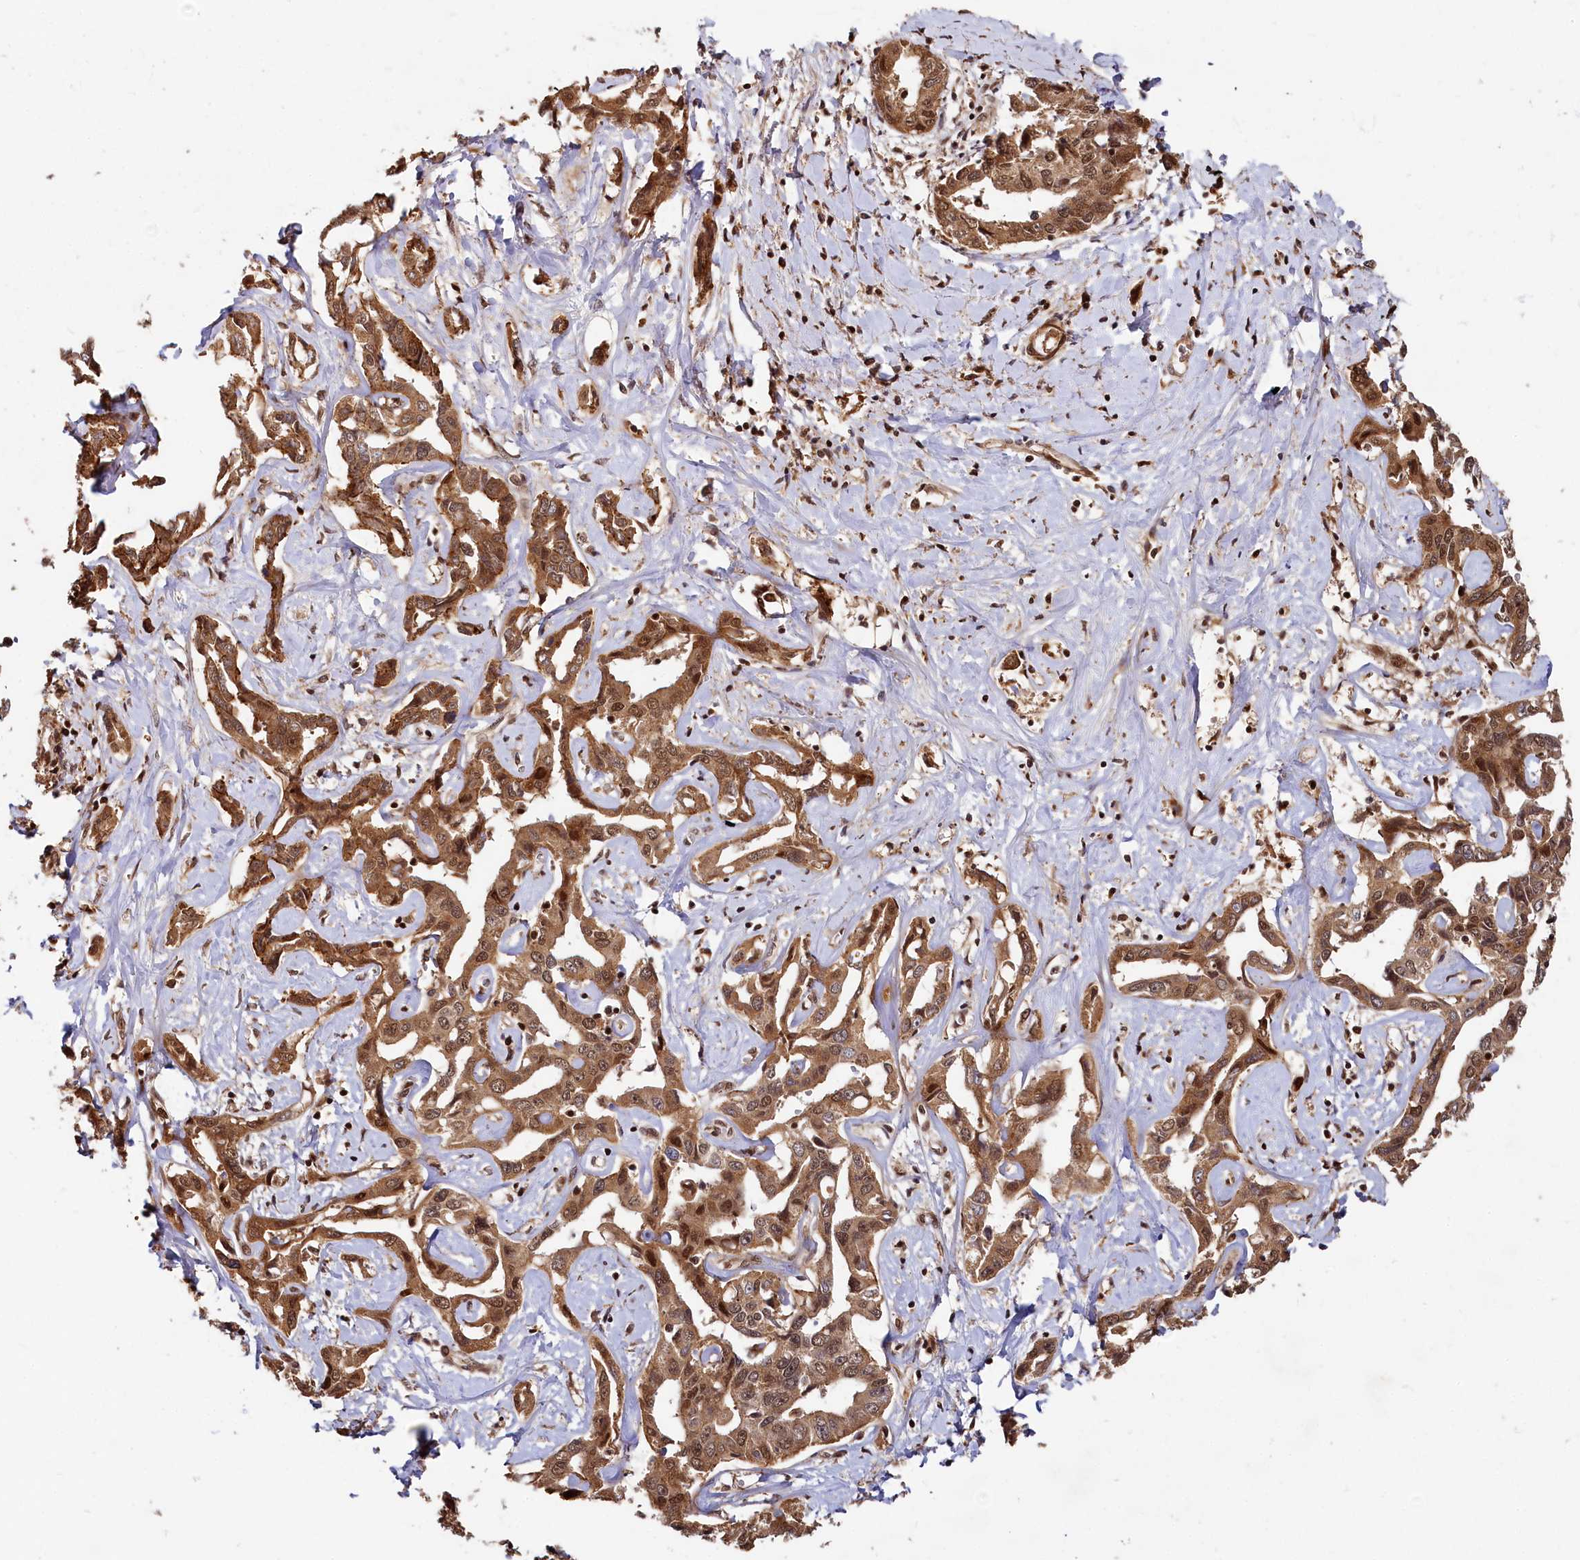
{"staining": {"intensity": "moderate", "quantity": ">75%", "location": "cytoplasmic/membranous,nuclear"}, "tissue": "liver cancer", "cell_type": "Tumor cells", "image_type": "cancer", "snomed": [{"axis": "morphology", "description": "Cholangiocarcinoma"}, {"axis": "topography", "description": "Liver"}], "caption": "Tumor cells demonstrate medium levels of moderate cytoplasmic/membranous and nuclear expression in about >75% of cells in liver cancer (cholangiocarcinoma). The staining was performed using DAB to visualize the protein expression in brown, while the nuclei were stained in blue with hematoxylin (Magnification: 20x).", "gene": "TRIM23", "patient": {"sex": "male", "age": 59}}